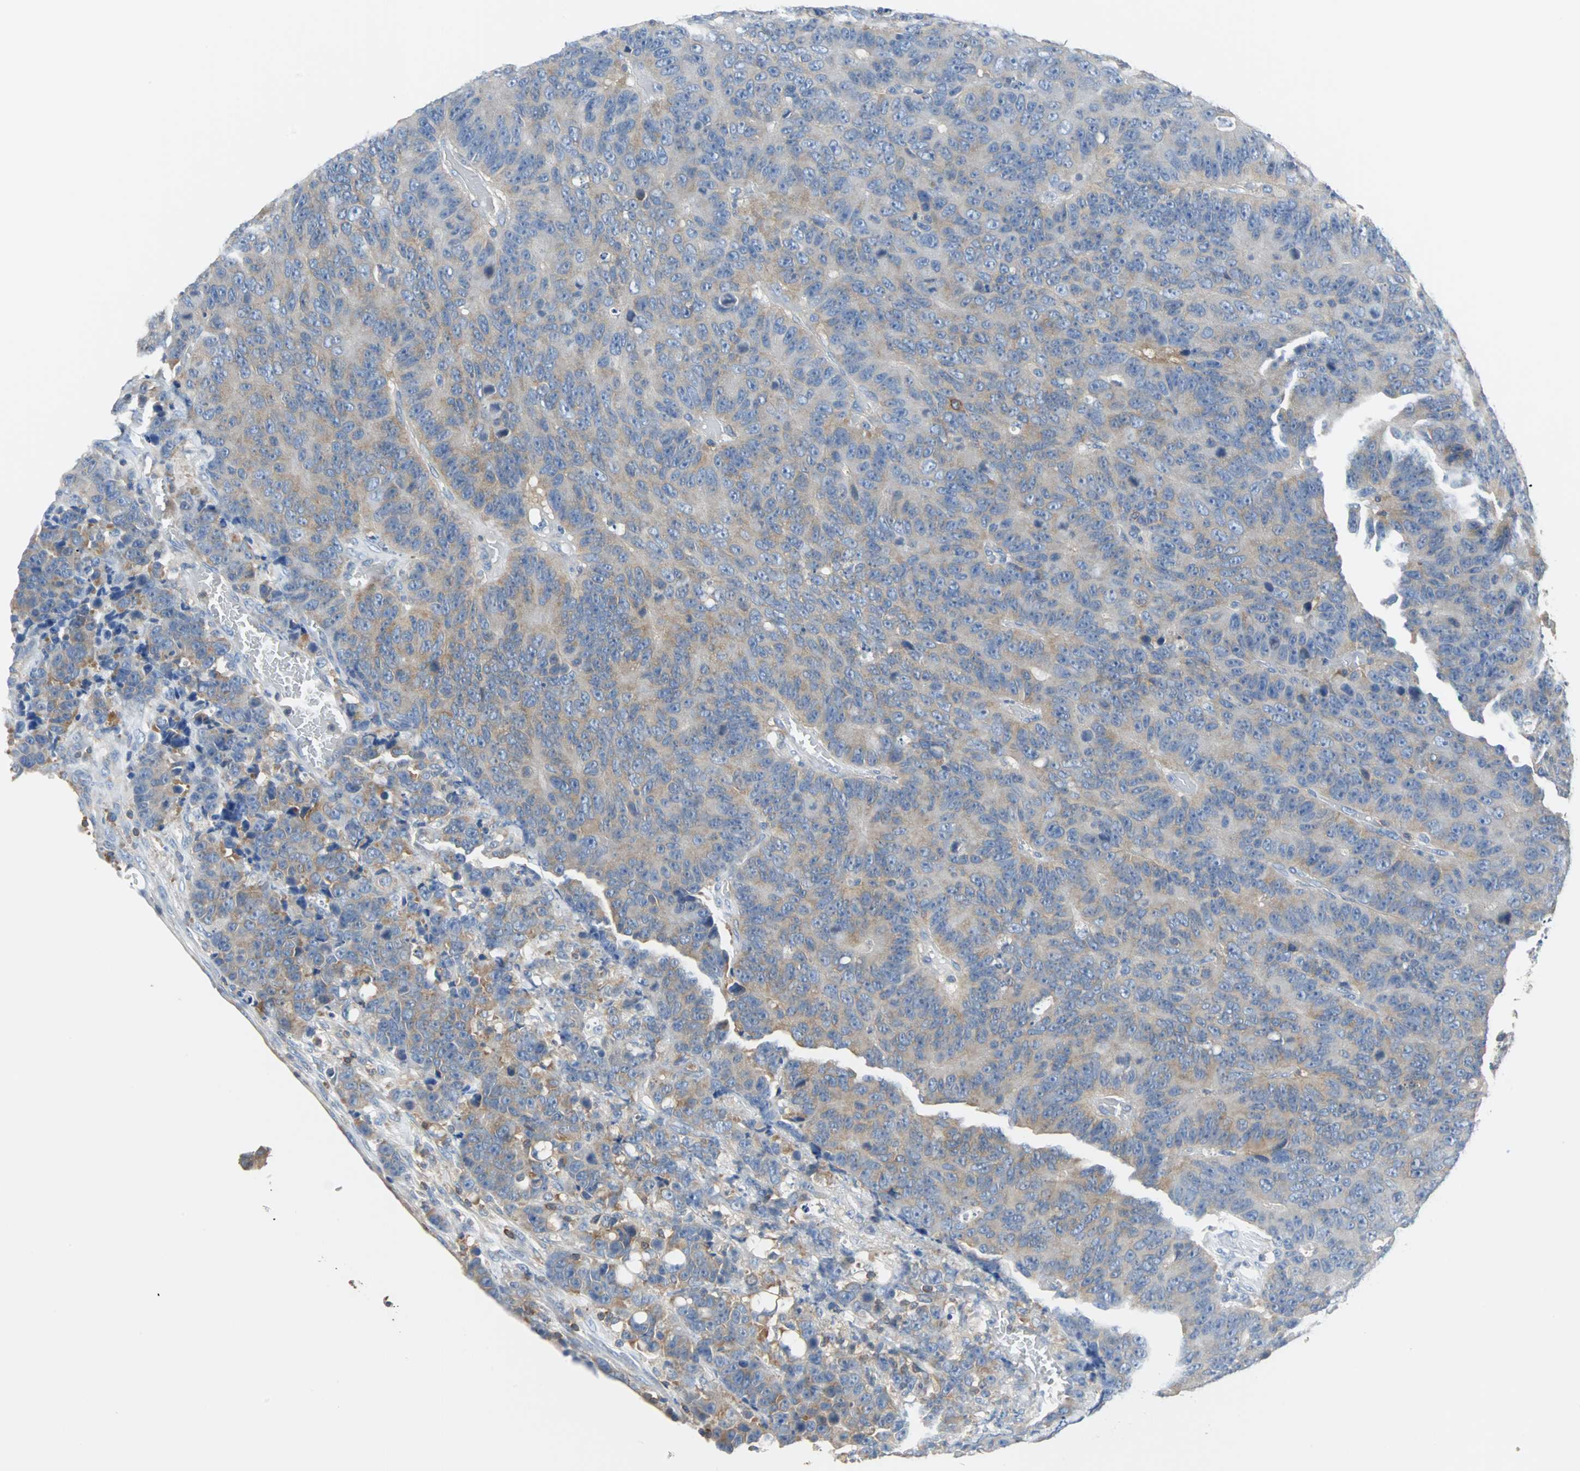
{"staining": {"intensity": "weak", "quantity": "25%-75%", "location": "cytoplasmic/membranous"}, "tissue": "colorectal cancer", "cell_type": "Tumor cells", "image_type": "cancer", "snomed": [{"axis": "morphology", "description": "Adenocarcinoma, NOS"}, {"axis": "topography", "description": "Colon"}], "caption": "Human colorectal cancer (adenocarcinoma) stained with a protein marker reveals weak staining in tumor cells.", "gene": "TSC22D4", "patient": {"sex": "female", "age": 86}}